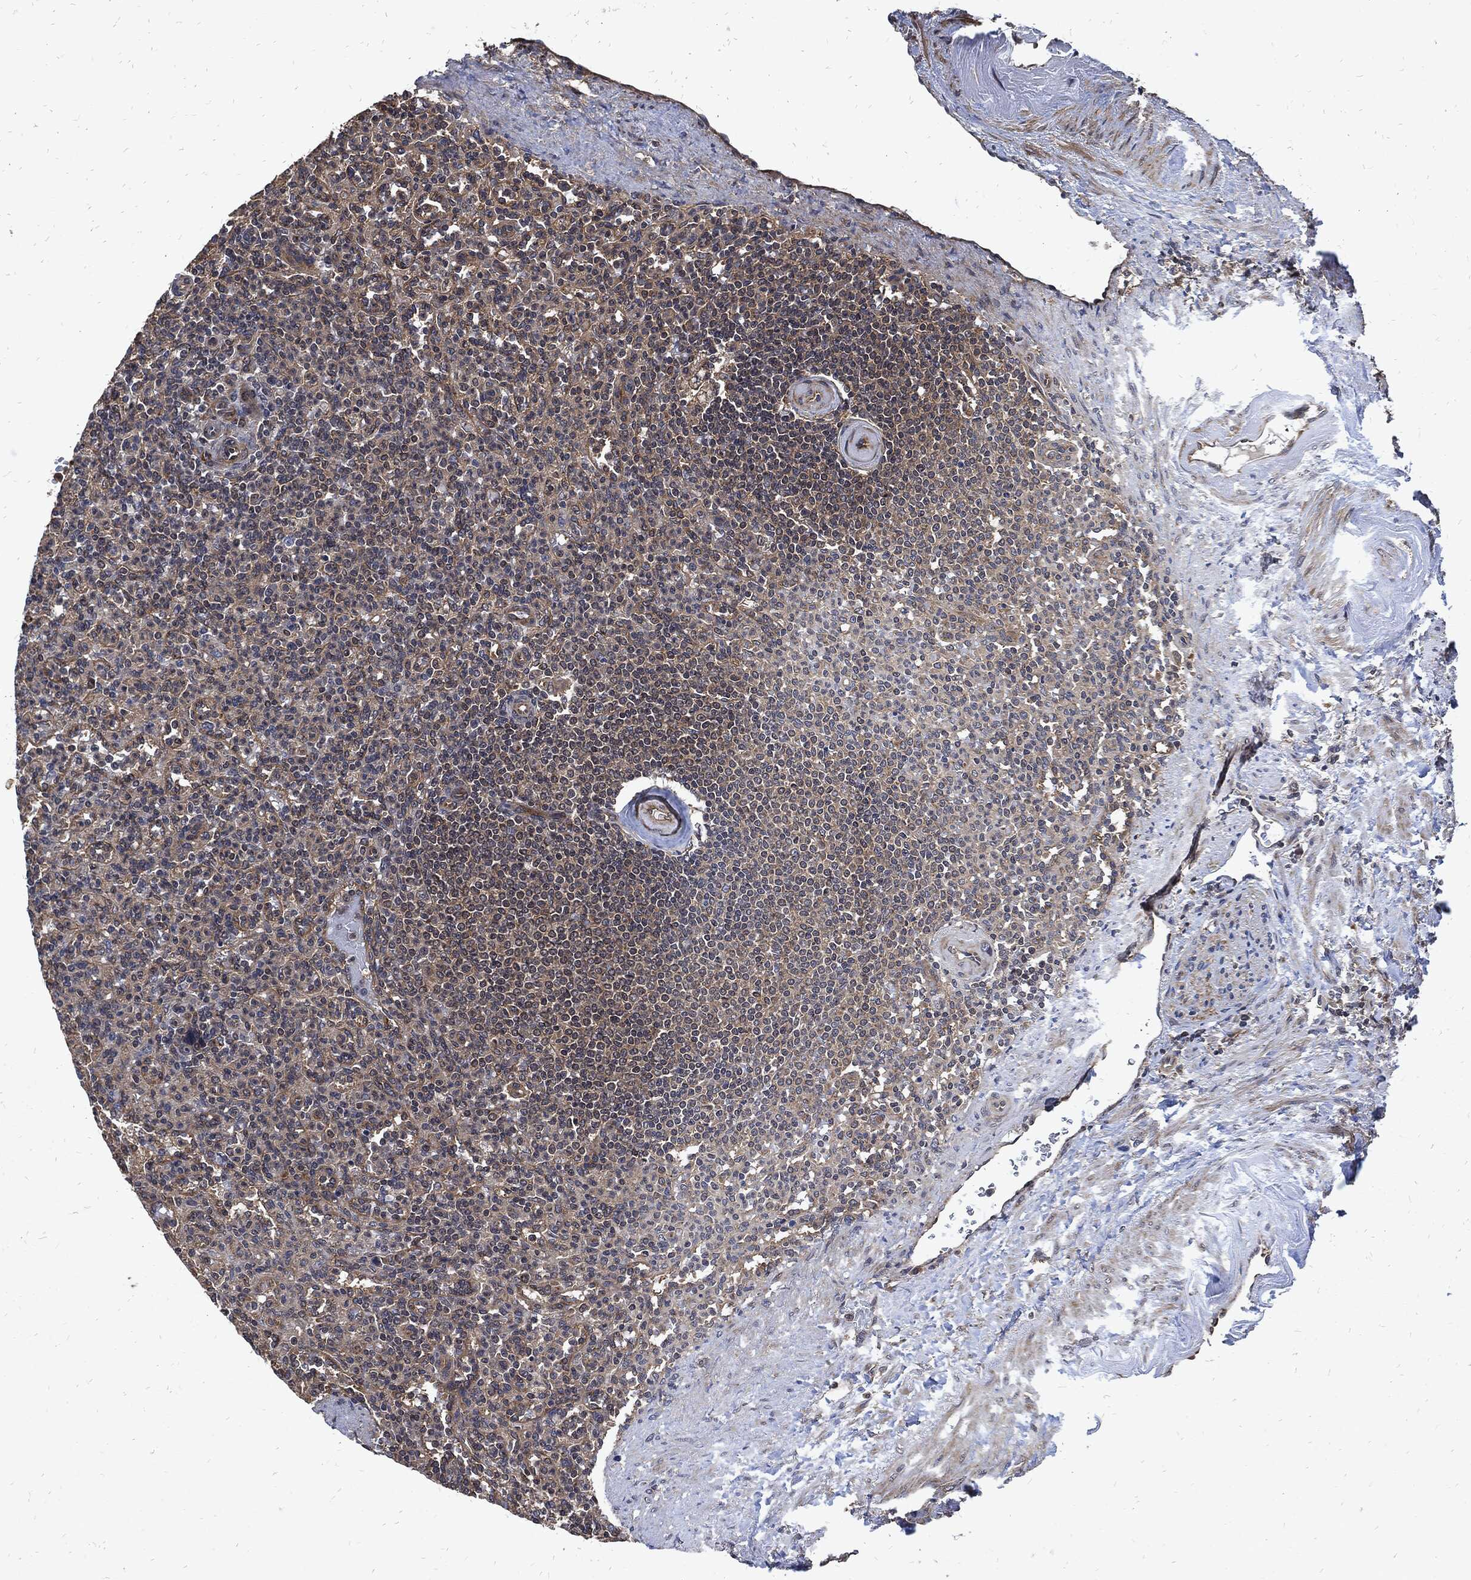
{"staining": {"intensity": "negative", "quantity": "none", "location": "none"}, "tissue": "spleen", "cell_type": "Cells in red pulp", "image_type": "normal", "snomed": [{"axis": "morphology", "description": "Normal tissue, NOS"}, {"axis": "topography", "description": "Spleen"}], "caption": "The image reveals no staining of cells in red pulp in normal spleen.", "gene": "DCTN1", "patient": {"sex": "female", "age": 74}}